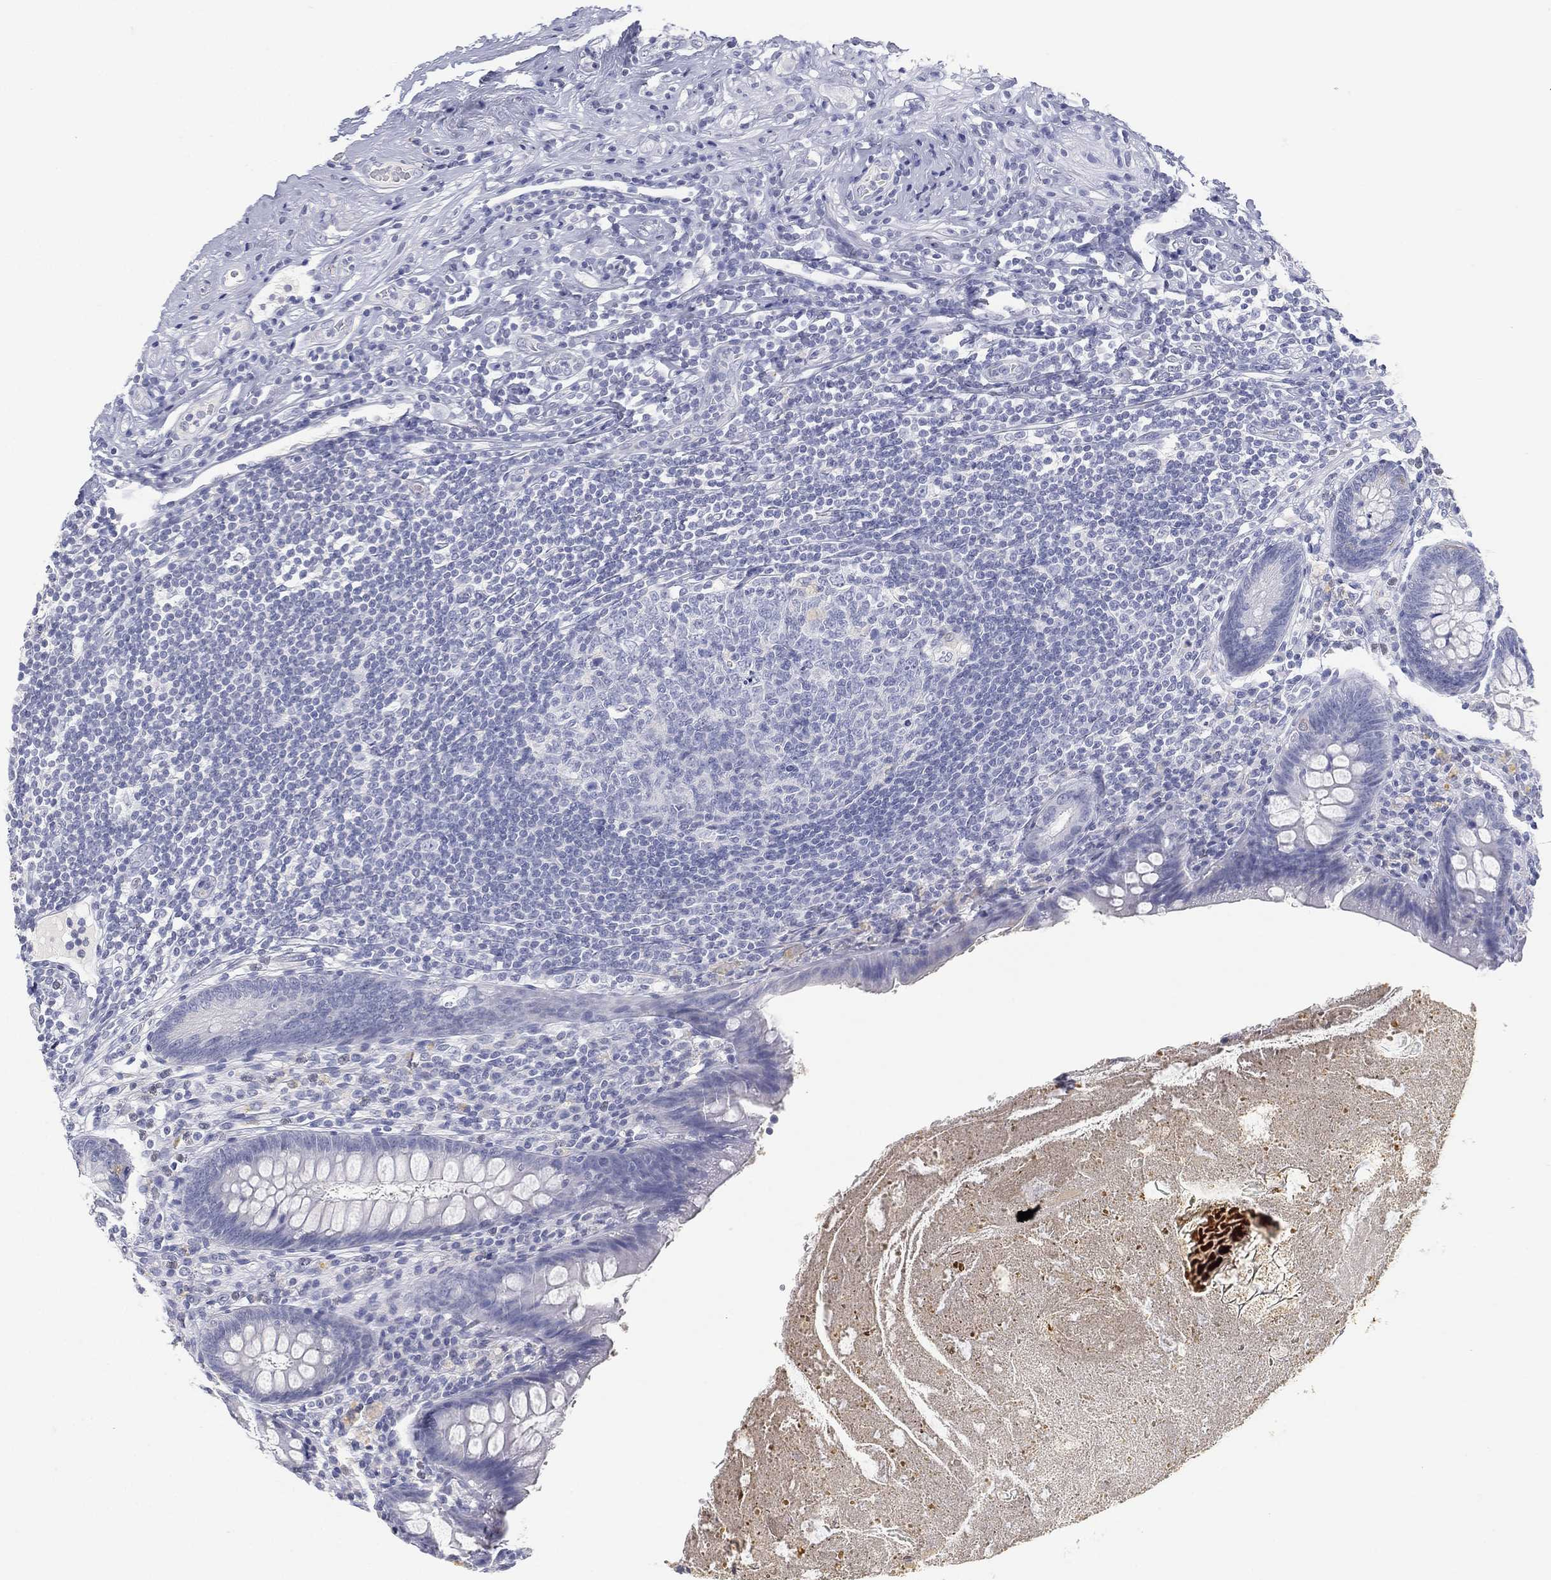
{"staining": {"intensity": "negative", "quantity": "none", "location": "none"}, "tissue": "appendix", "cell_type": "Glandular cells", "image_type": "normal", "snomed": [{"axis": "morphology", "description": "Normal tissue, NOS"}, {"axis": "topography", "description": "Appendix"}], "caption": "Immunohistochemical staining of normal appendix shows no significant staining in glandular cells. Nuclei are stained in blue.", "gene": "FMO1", "patient": {"sex": "male", "age": 47}}